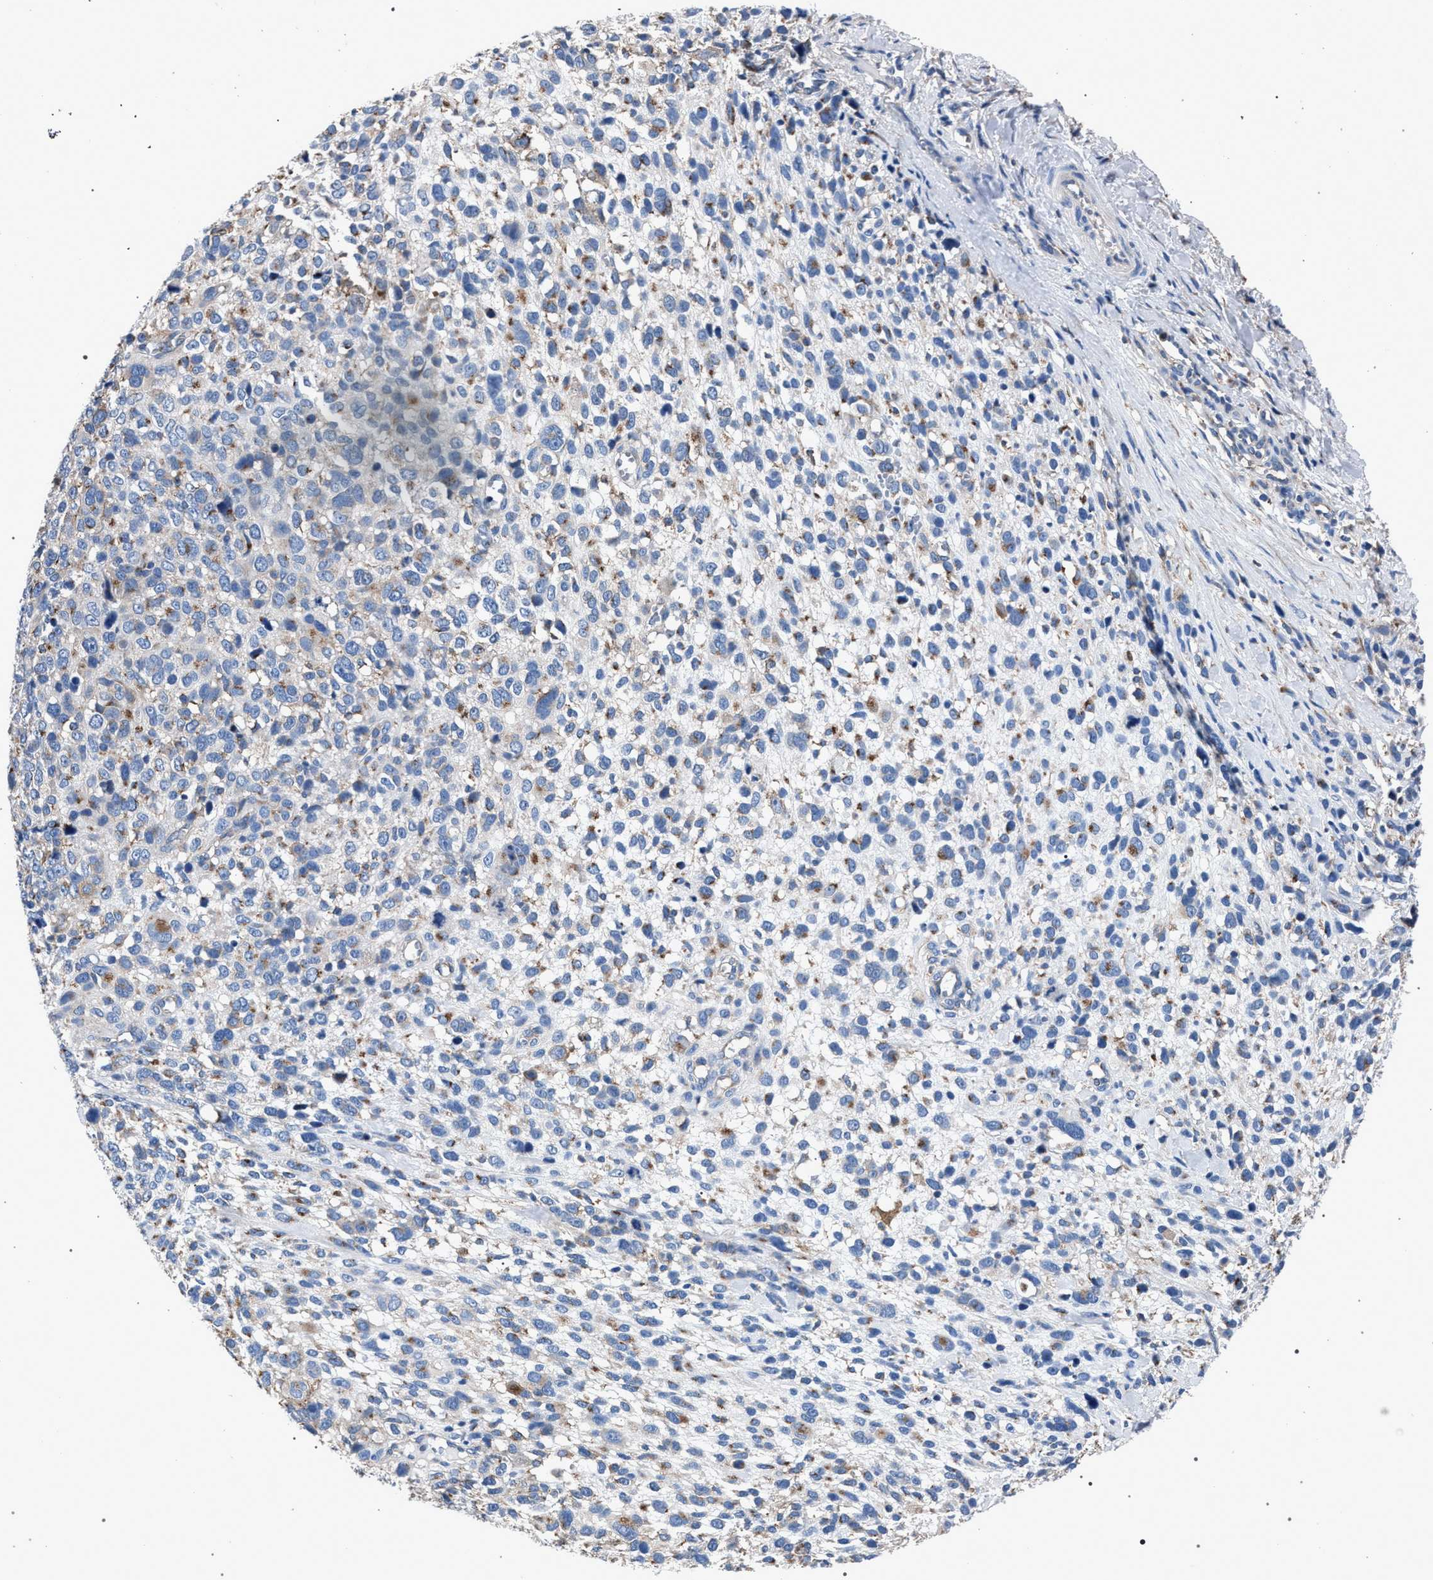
{"staining": {"intensity": "weak", "quantity": "<25%", "location": "cytoplasmic/membranous"}, "tissue": "melanoma", "cell_type": "Tumor cells", "image_type": "cancer", "snomed": [{"axis": "morphology", "description": "Malignant melanoma, NOS"}, {"axis": "topography", "description": "Skin"}], "caption": "Immunohistochemistry (IHC) histopathology image of neoplastic tissue: melanoma stained with DAB (3,3'-diaminobenzidine) reveals no significant protein positivity in tumor cells.", "gene": "ATP6V0A1", "patient": {"sex": "female", "age": 55}}